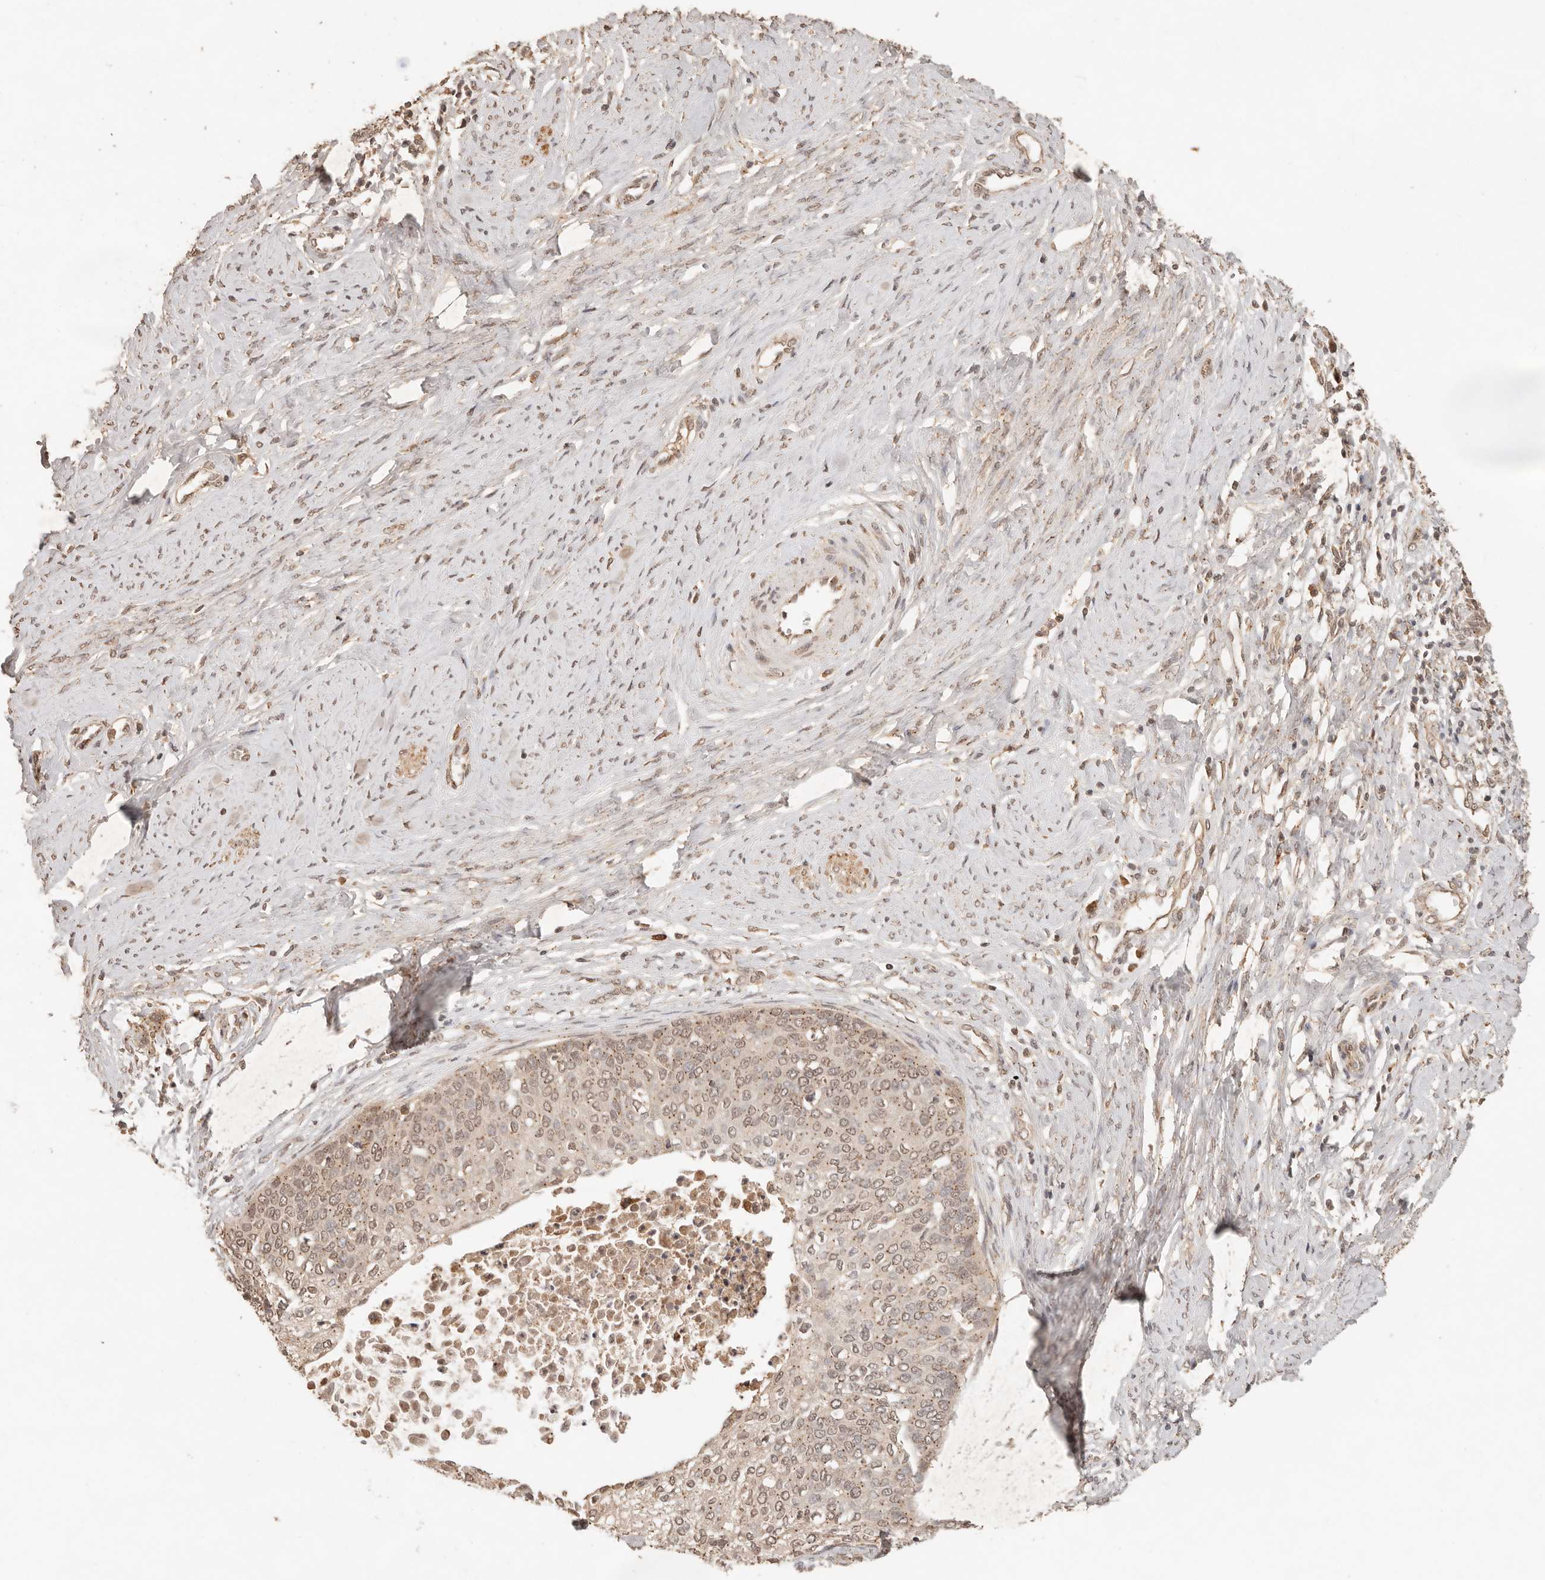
{"staining": {"intensity": "weak", "quantity": ">75%", "location": "nuclear"}, "tissue": "cervical cancer", "cell_type": "Tumor cells", "image_type": "cancer", "snomed": [{"axis": "morphology", "description": "Squamous cell carcinoma, NOS"}, {"axis": "topography", "description": "Cervix"}], "caption": "Protein staining by immunohistochemistry demonstrates weak nuclear expression in about >75% of tumor cells in cervical cancer.", "gene": "LMO4", "patient": {"sex": "female", "age": 37}}